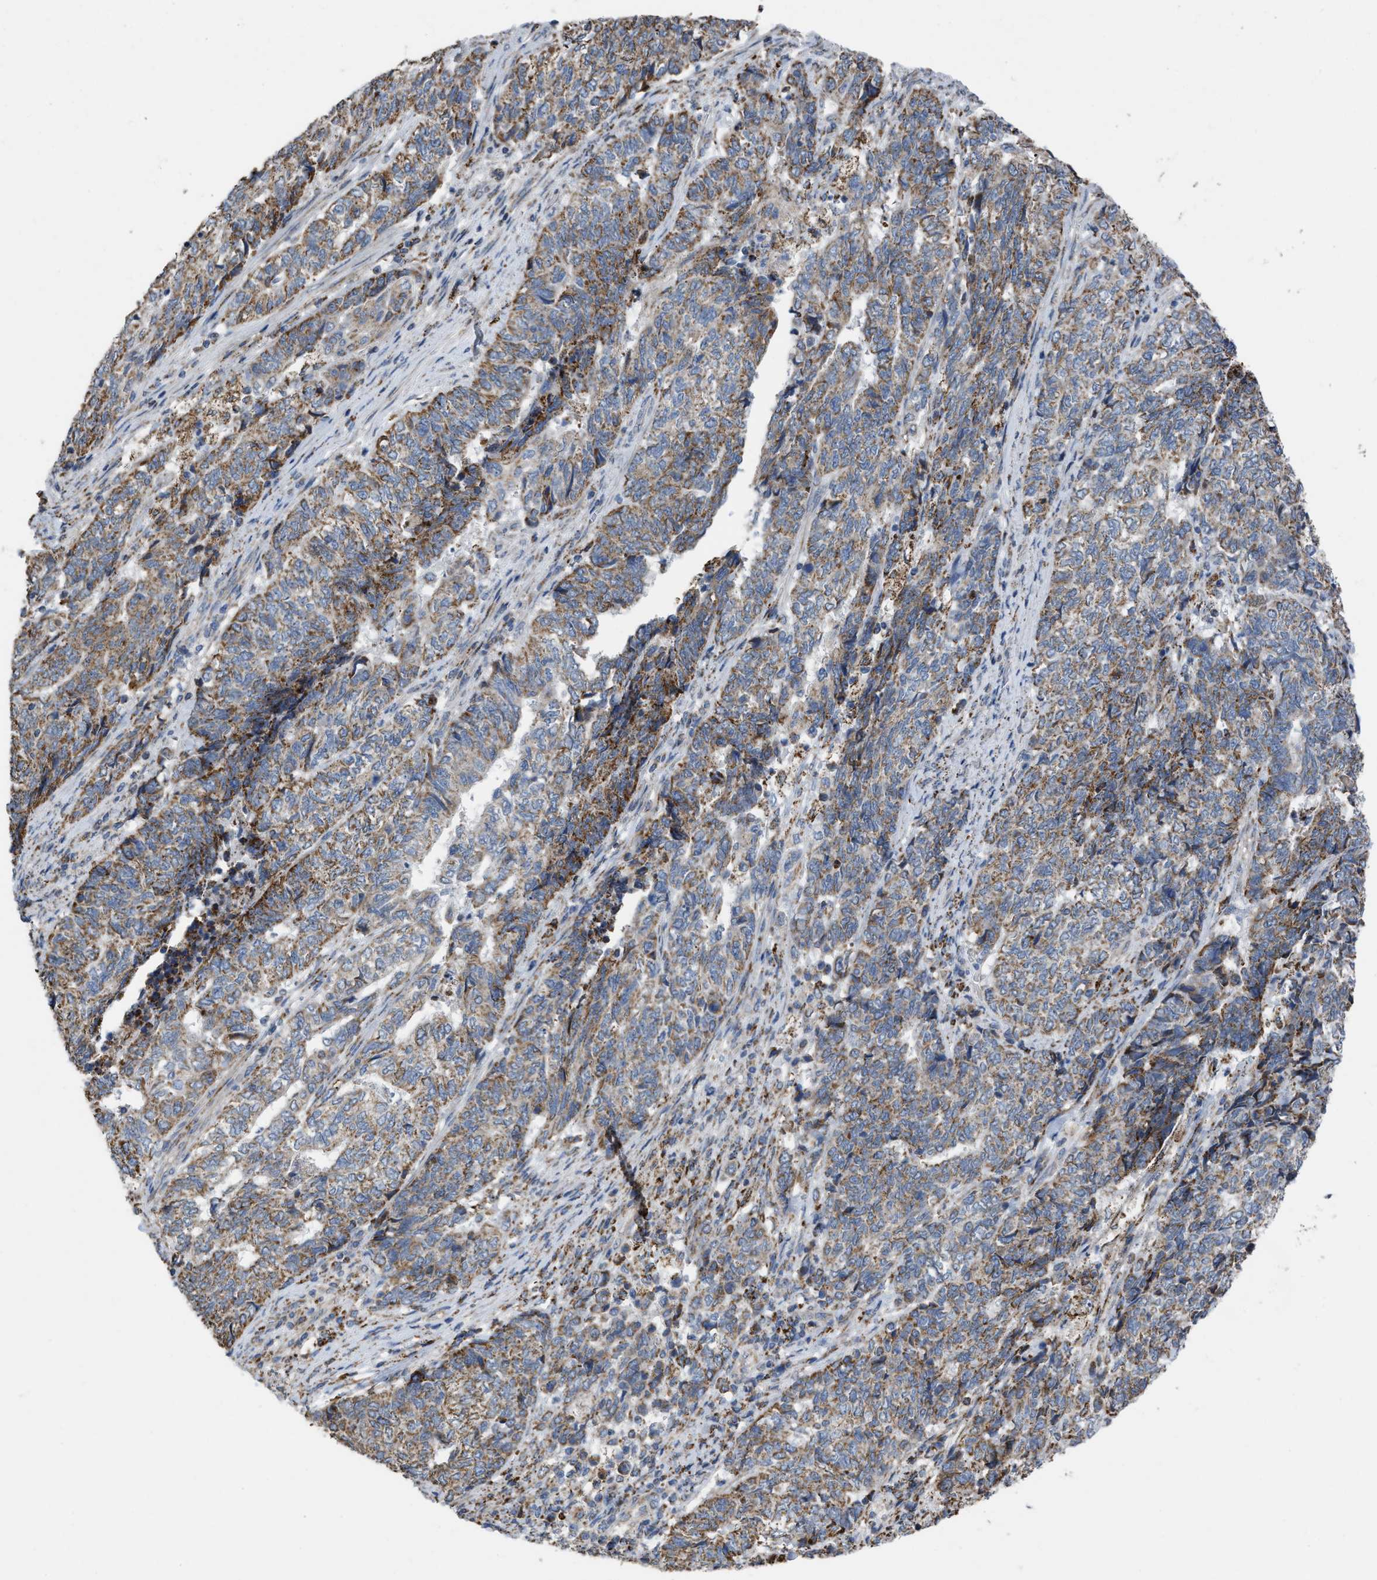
{"staining": {"intensity": "moderate", "quantity": ">75%", "location": "cytoplasmic/membranous"}, "tissue": "endometrial cancer", "cell_type": "Tumor cells", "image_type": "cancer", "snomed": [{"axis": "morphology", "description": "Adenocarcinoma, NOS"}, {"axis": "topography", "description": "Endometrium"}], "caption": "There is medium levels of moderate cytoplasmic/membranous positivity in tumor cells of endometrial cancer, as demonstrated by immunohistochemical staining (brown color).", "gene": "BCL10", "patient": {"sex": "female", "age": 80}}